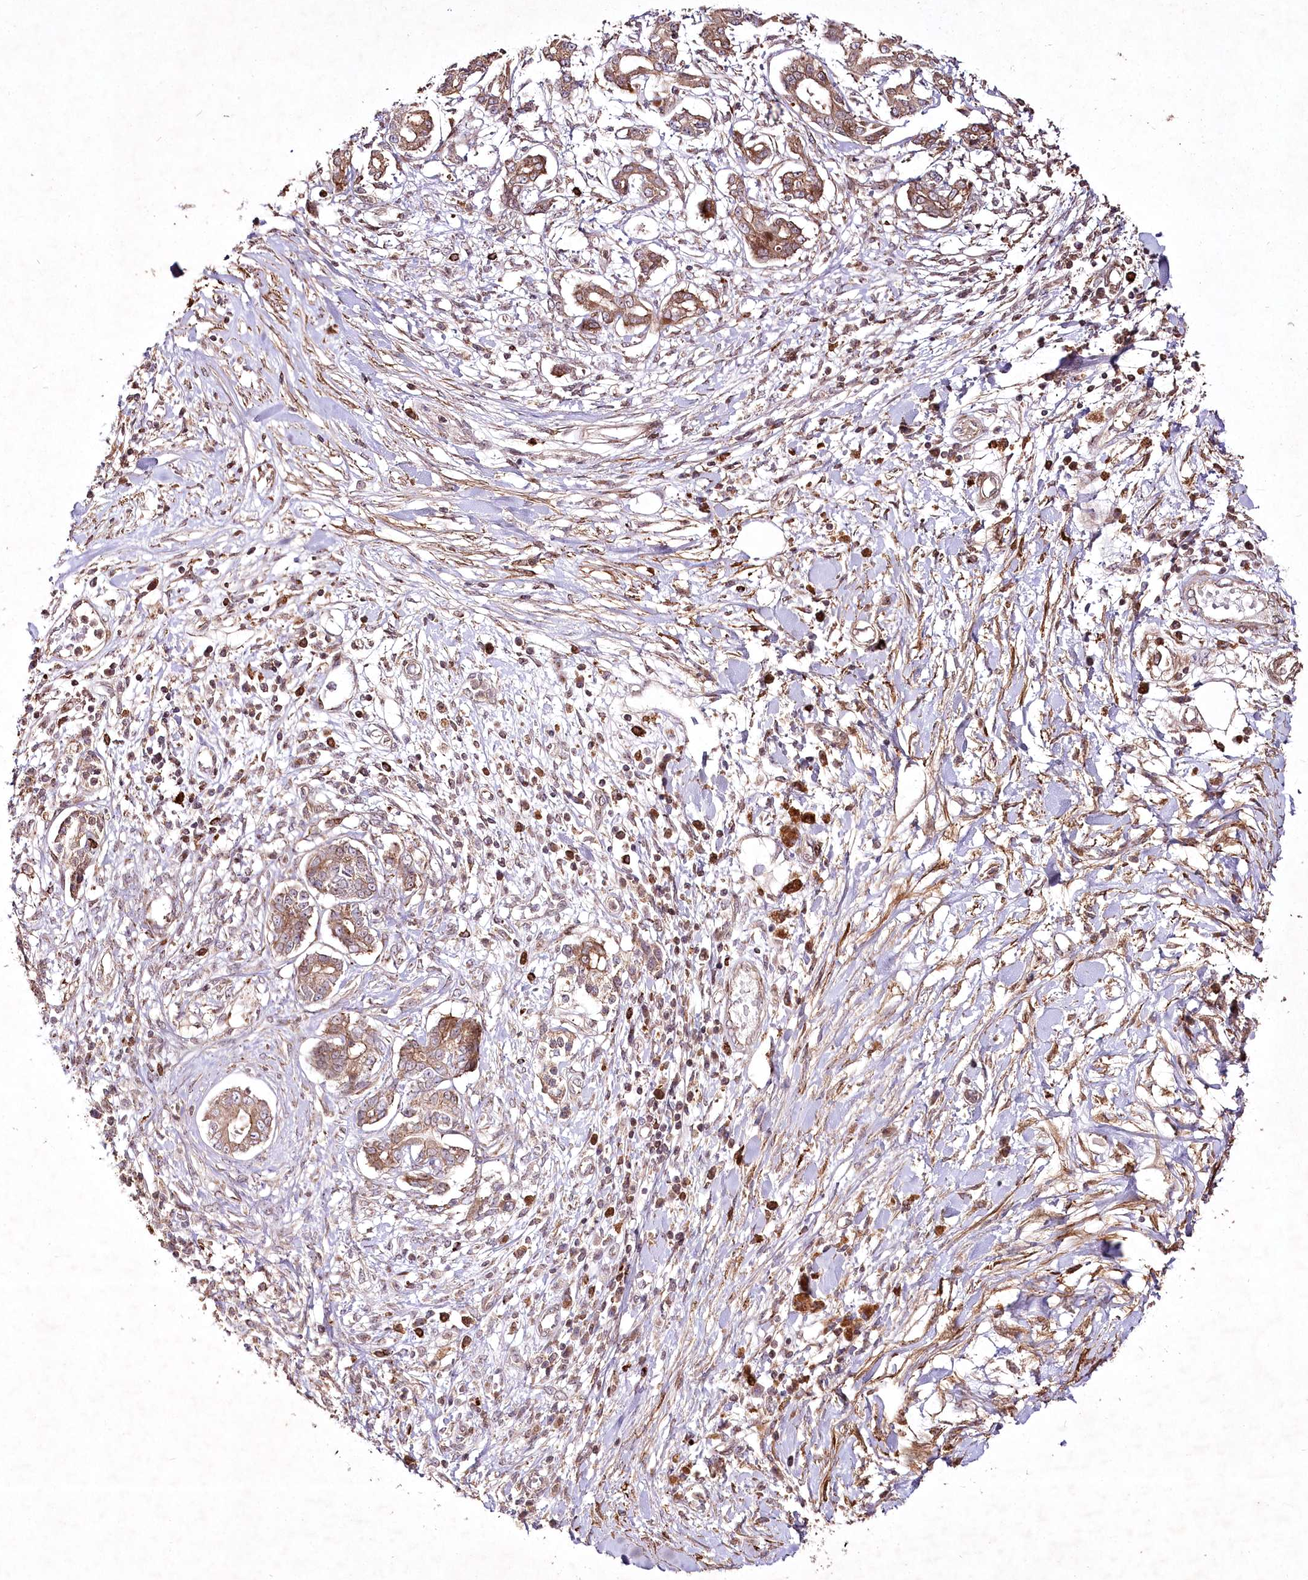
{"staining": {"intensity": "moderate", "quantity": ">75%", "location": "cytoplasmic/membranous"}, "tissue": "pancreatic cancer", "cell_type": "Tumor cells", "image_type": "cancer", "snomed": [{"axis": "morphology", "description": "Adenocarcinoma, NOS"}, {"axis": "topography", "description": "Pancreas"}], "caption": "A micrograph of pancreatic cancer (adenocarcinoma) stained for a protein reveals moderate cytoplasmic/membranous brown staining in tumor cells.", "gene": "PSTK", "patient": {"sex": "female", "age": 56}}